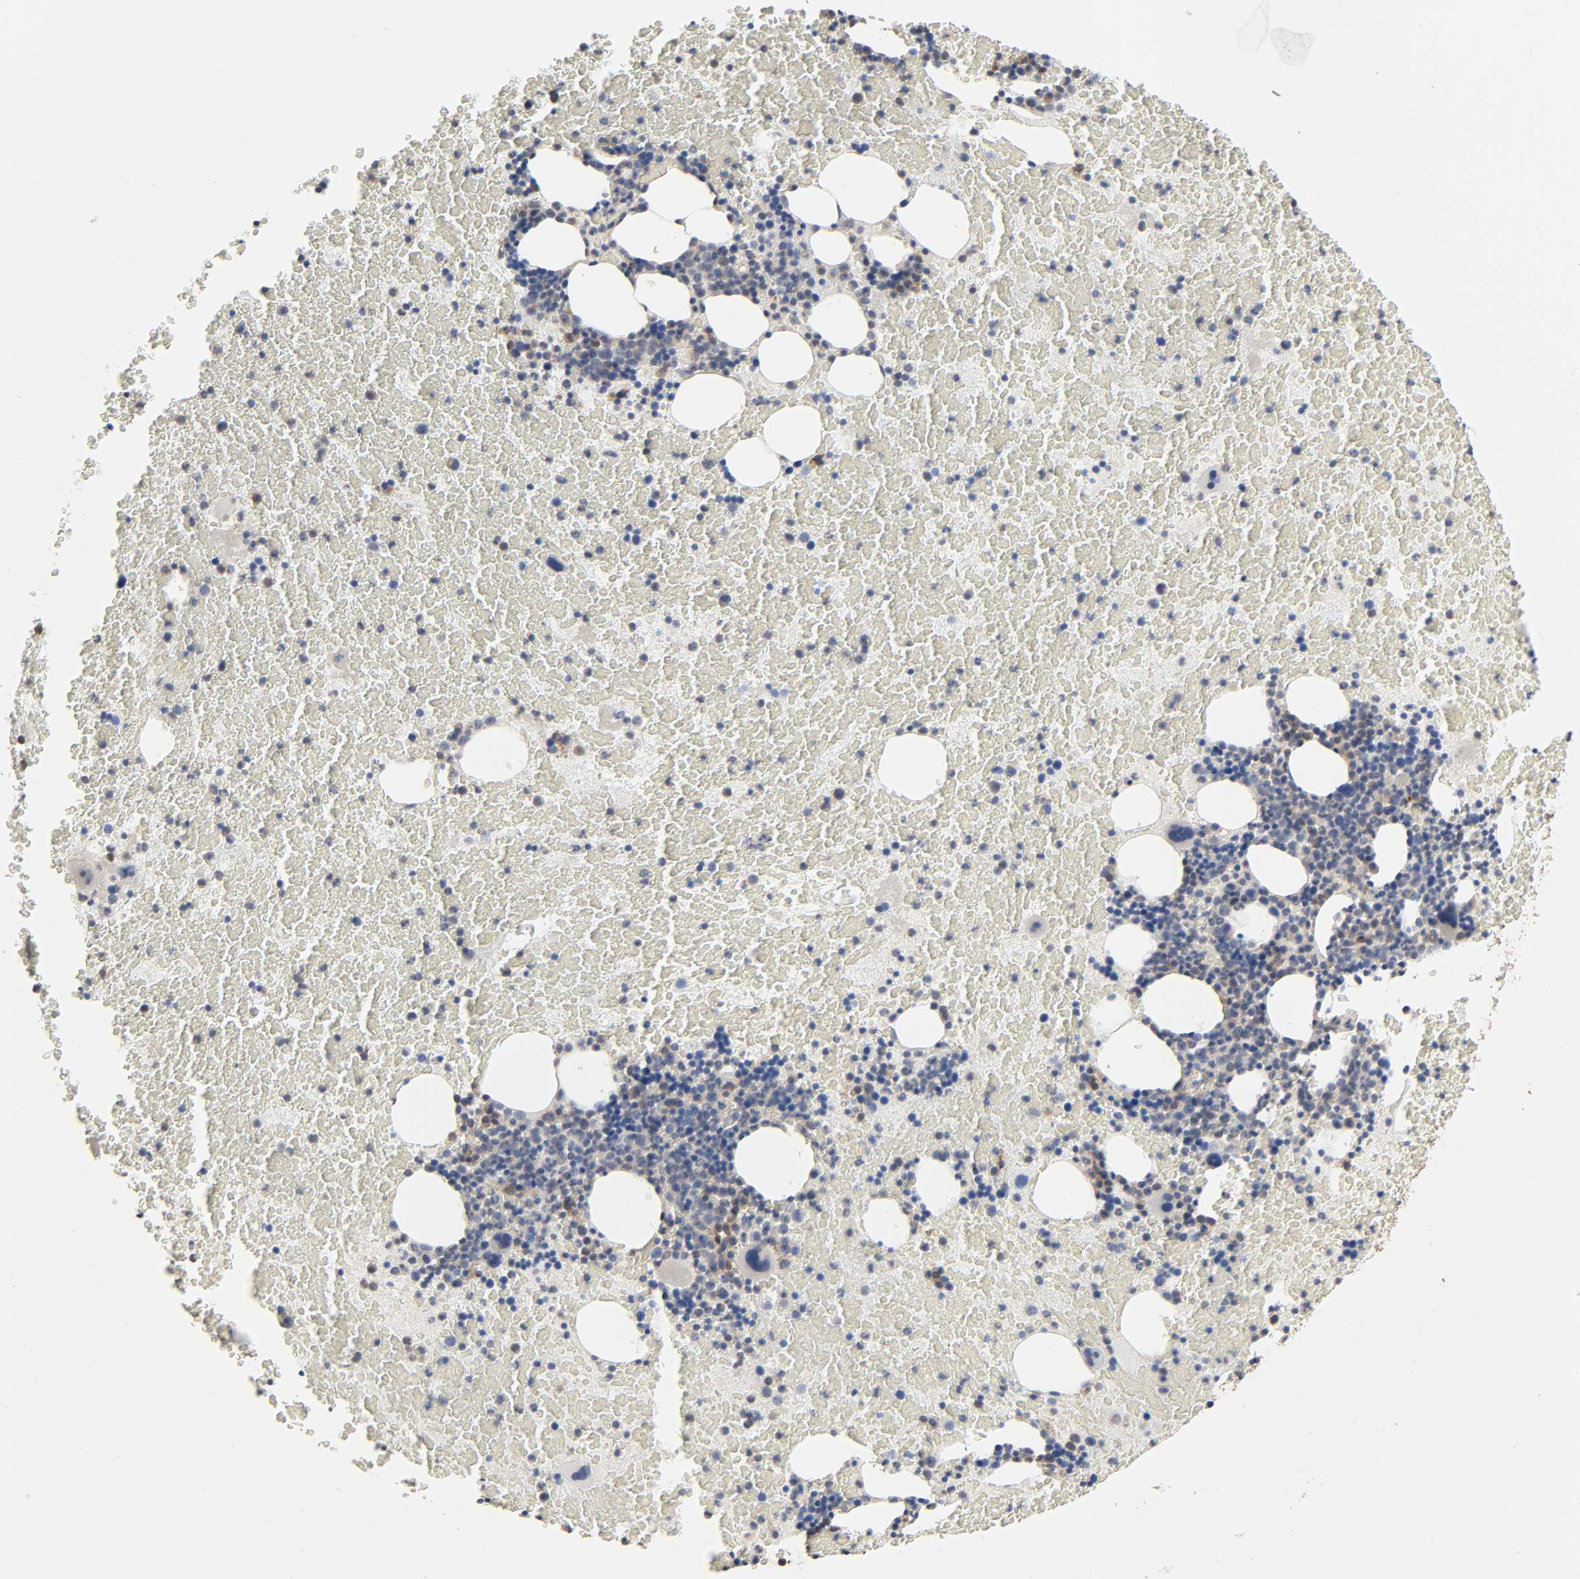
{"staining": {"intensity": "moderate", "quantity": "<25%", "location": "cytoplasmic/membranous"}, "tissue": "bone marrow", "cell_type": "Hematopoietic cells", "image_type": "normal", "snomed": [{"axis": "morphology", "description": "Normal tissue, NOS"}, {"axis": "topography", "description": "Bone marrow"}], "caption": "Immunohistochemical staining of normal human bone marrow exhibits moderate cytoplasmic/membranous protein staining in about <25% of hematopoietic cells. (brown staining indicates protein expression, while blue staining denotes nuclei).", "gene": "NDRG2", "patient": {"sex": "female", "age": 71}}